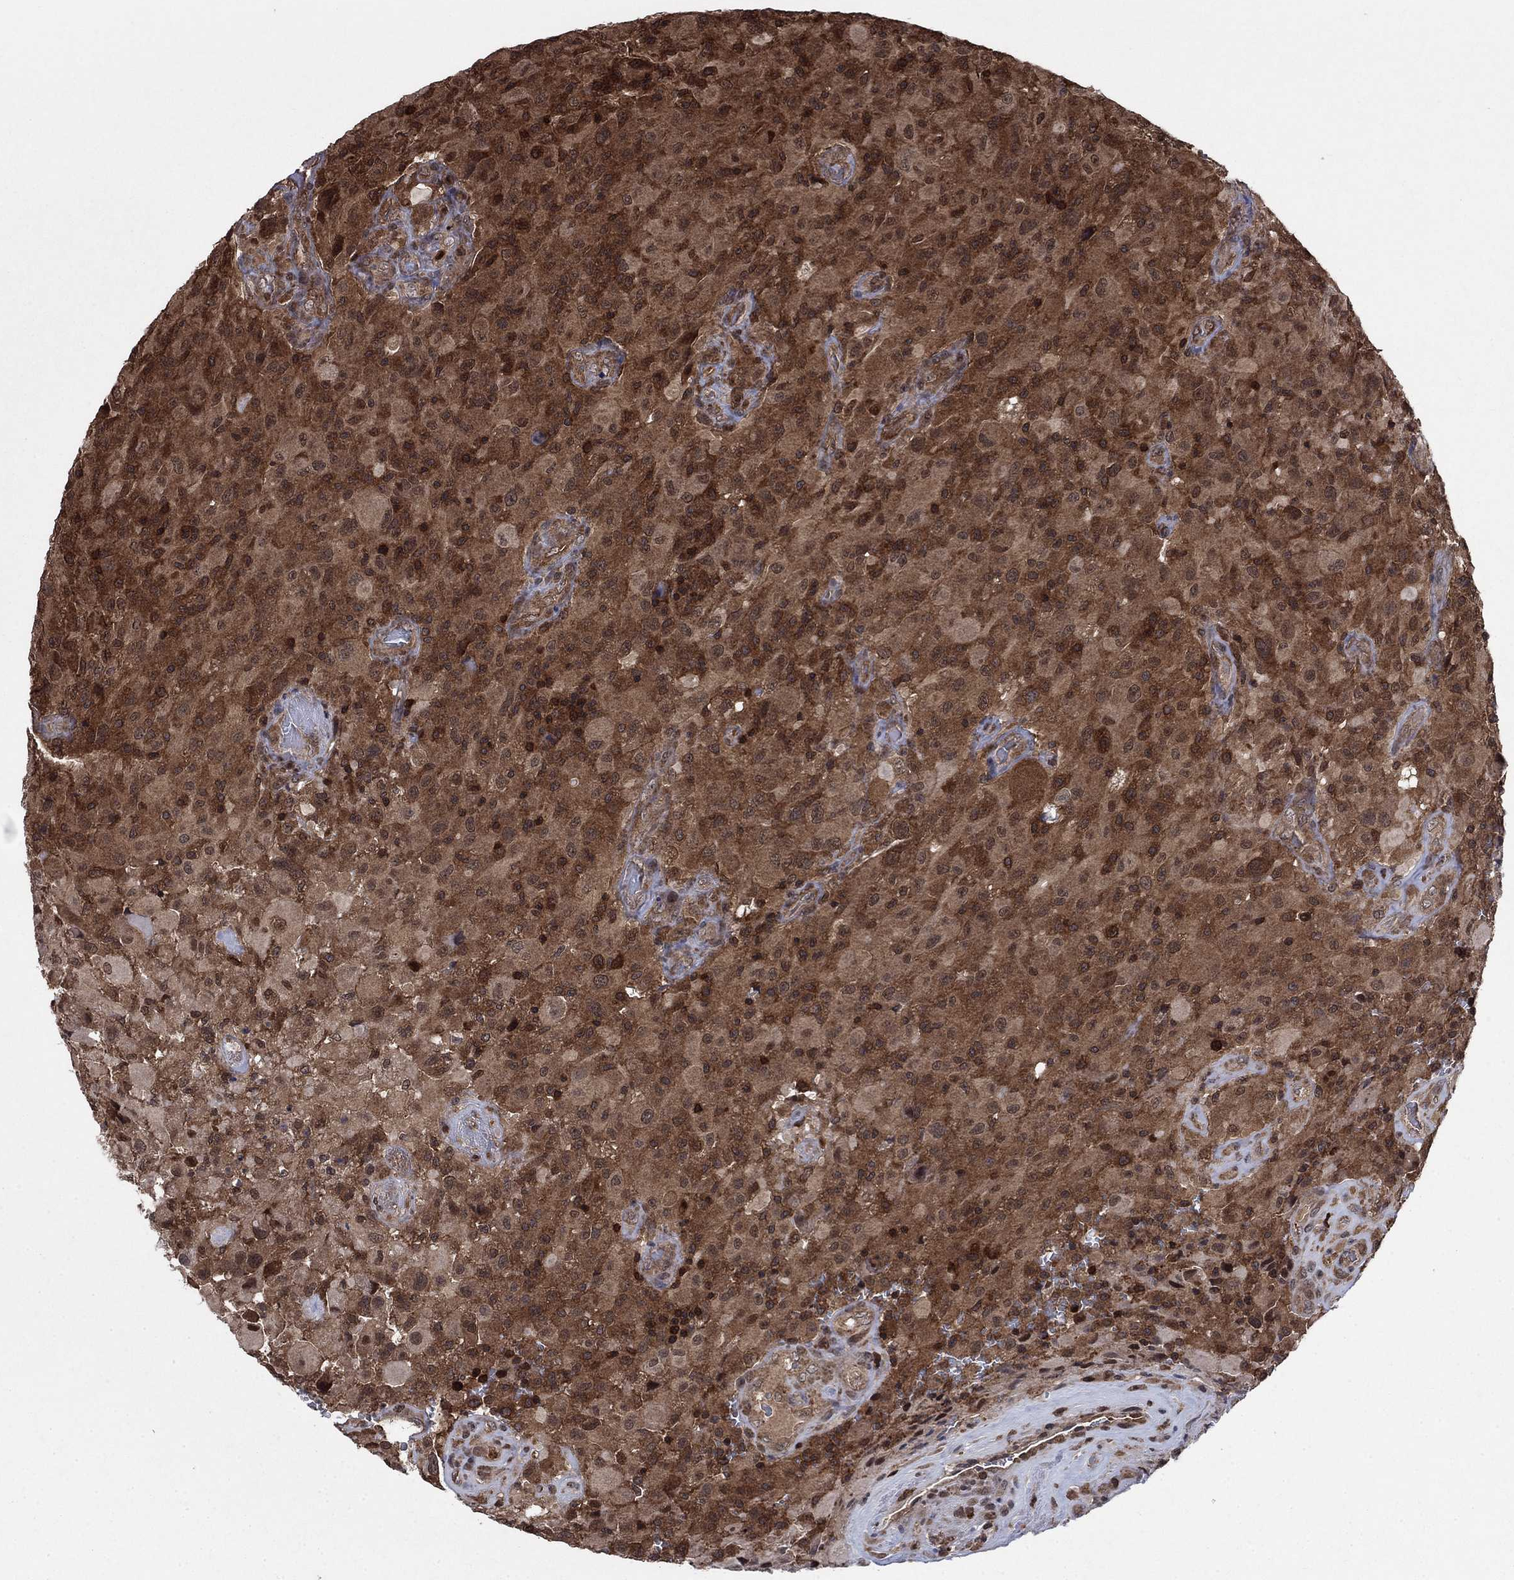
{"staining": {"intensity": "strong", "quantity": ">75%", "location": "cytoplasmic/membranous"}, "tissue": "glioma", "cell_type": "Tumor cells", "image_type": "cancer", "snomed": [{"axis": "morphology", "description": "Glioma, malignant, High grade"}, {"axis": "topography", "description": "Cerebral cortex"}], "caption": "A micrograph showing strong cytoplasmic/membranous expression in about >75% of tumor cells in malignant glioma (high-grade), as visualized by brown immunohistochemical staining.", "gene": "CACYBP", "patient": {"sex": "male", "age": 35}}